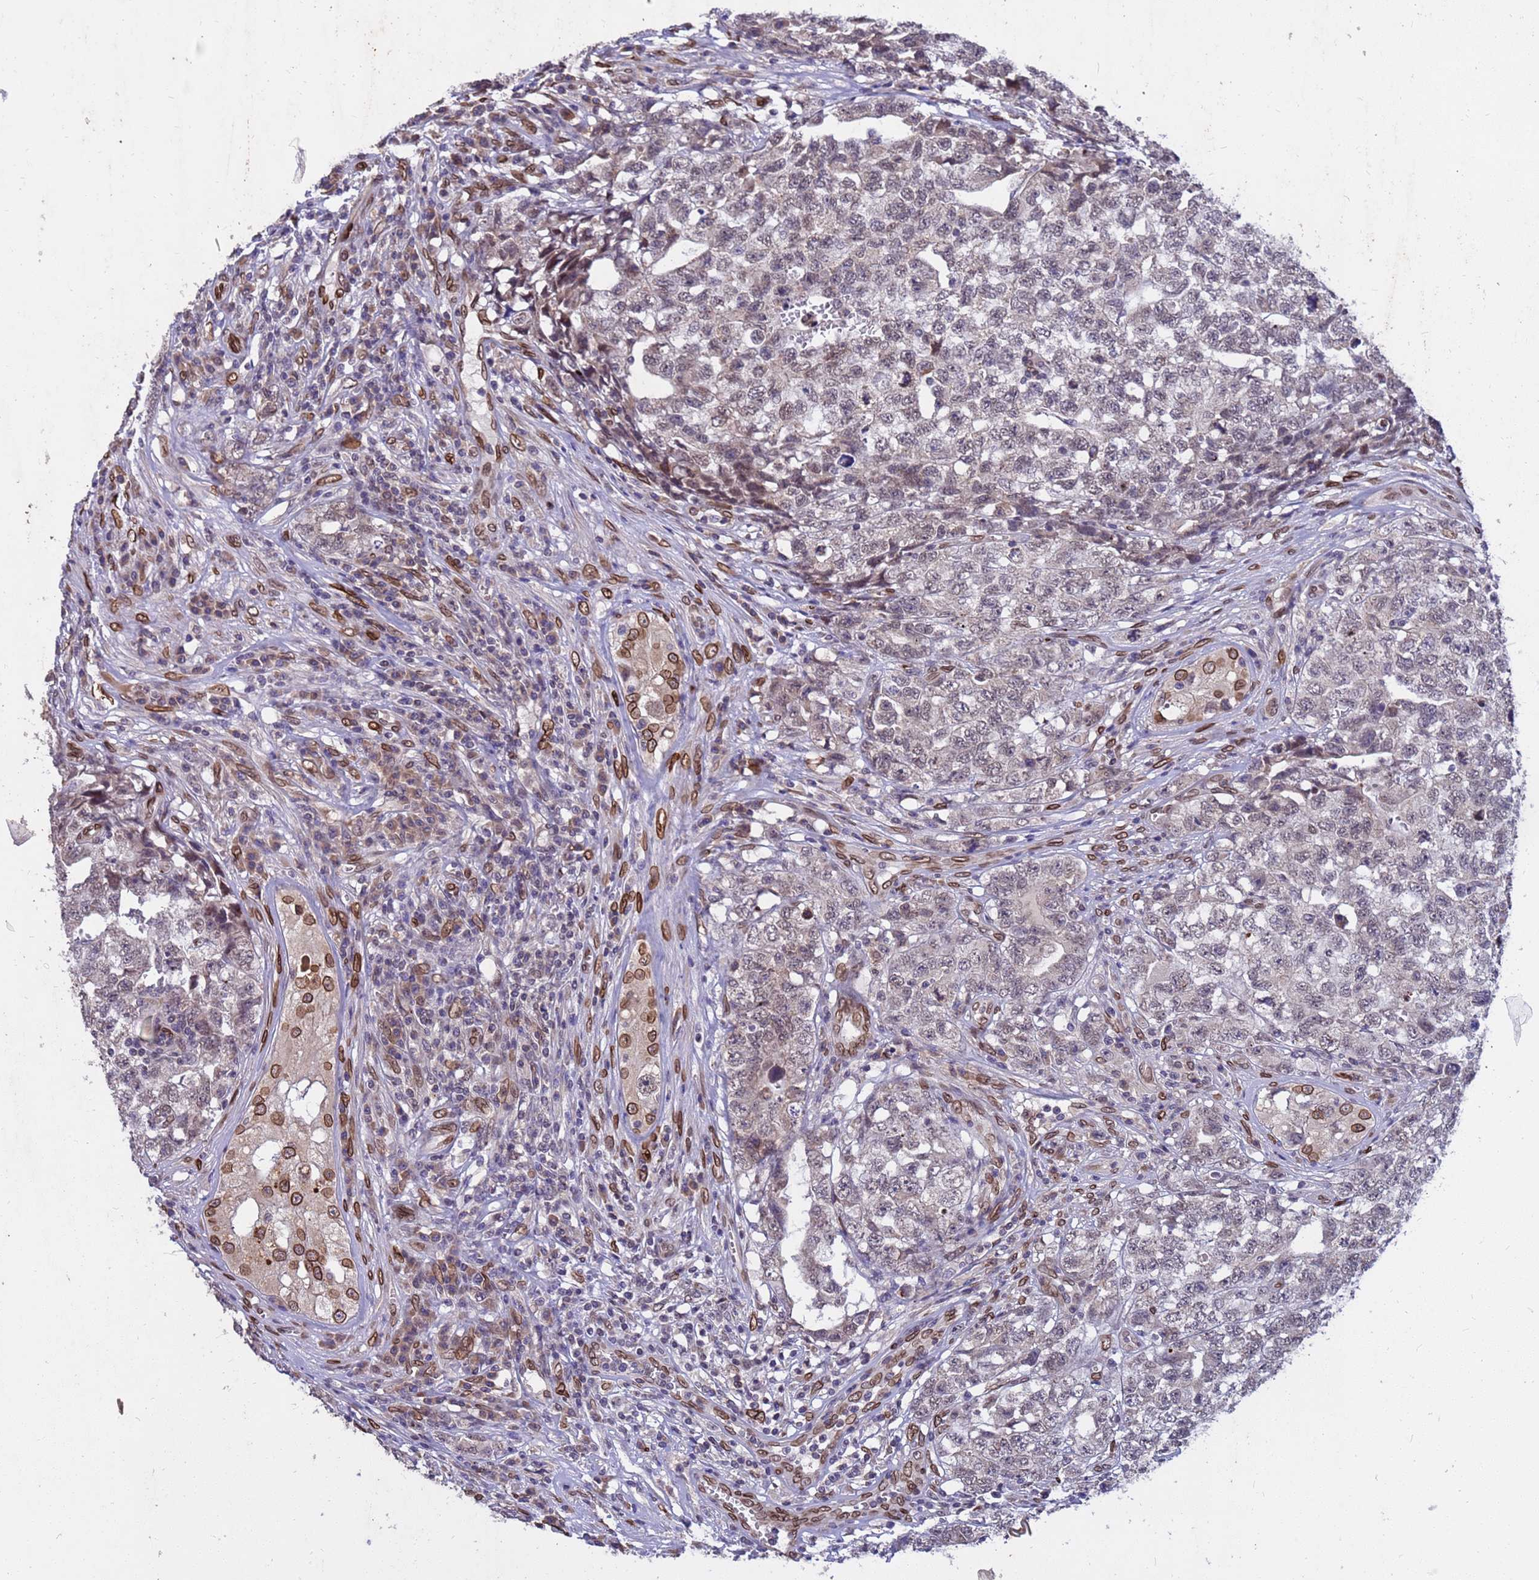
{"staining": {"intensity": "negative", "quantity": "none", "location": "none"}, "tissue": "testis cancer", "cell_type": "Tumor cells", "image_type": "cancer", "snomed": [{"axis": "morphology", "description": "Carcinoma, Embryonal, NOS"}, {"axis": "topography", "description": "Testis"}], "caption": "Testis cancer (embryonal carcinoma) stained for a protein using immunohistochemistry (IHC) demonstrates no expression tumor cells.", "gene": "GPR135", "patient": {"sex": "male", "age": 31}}